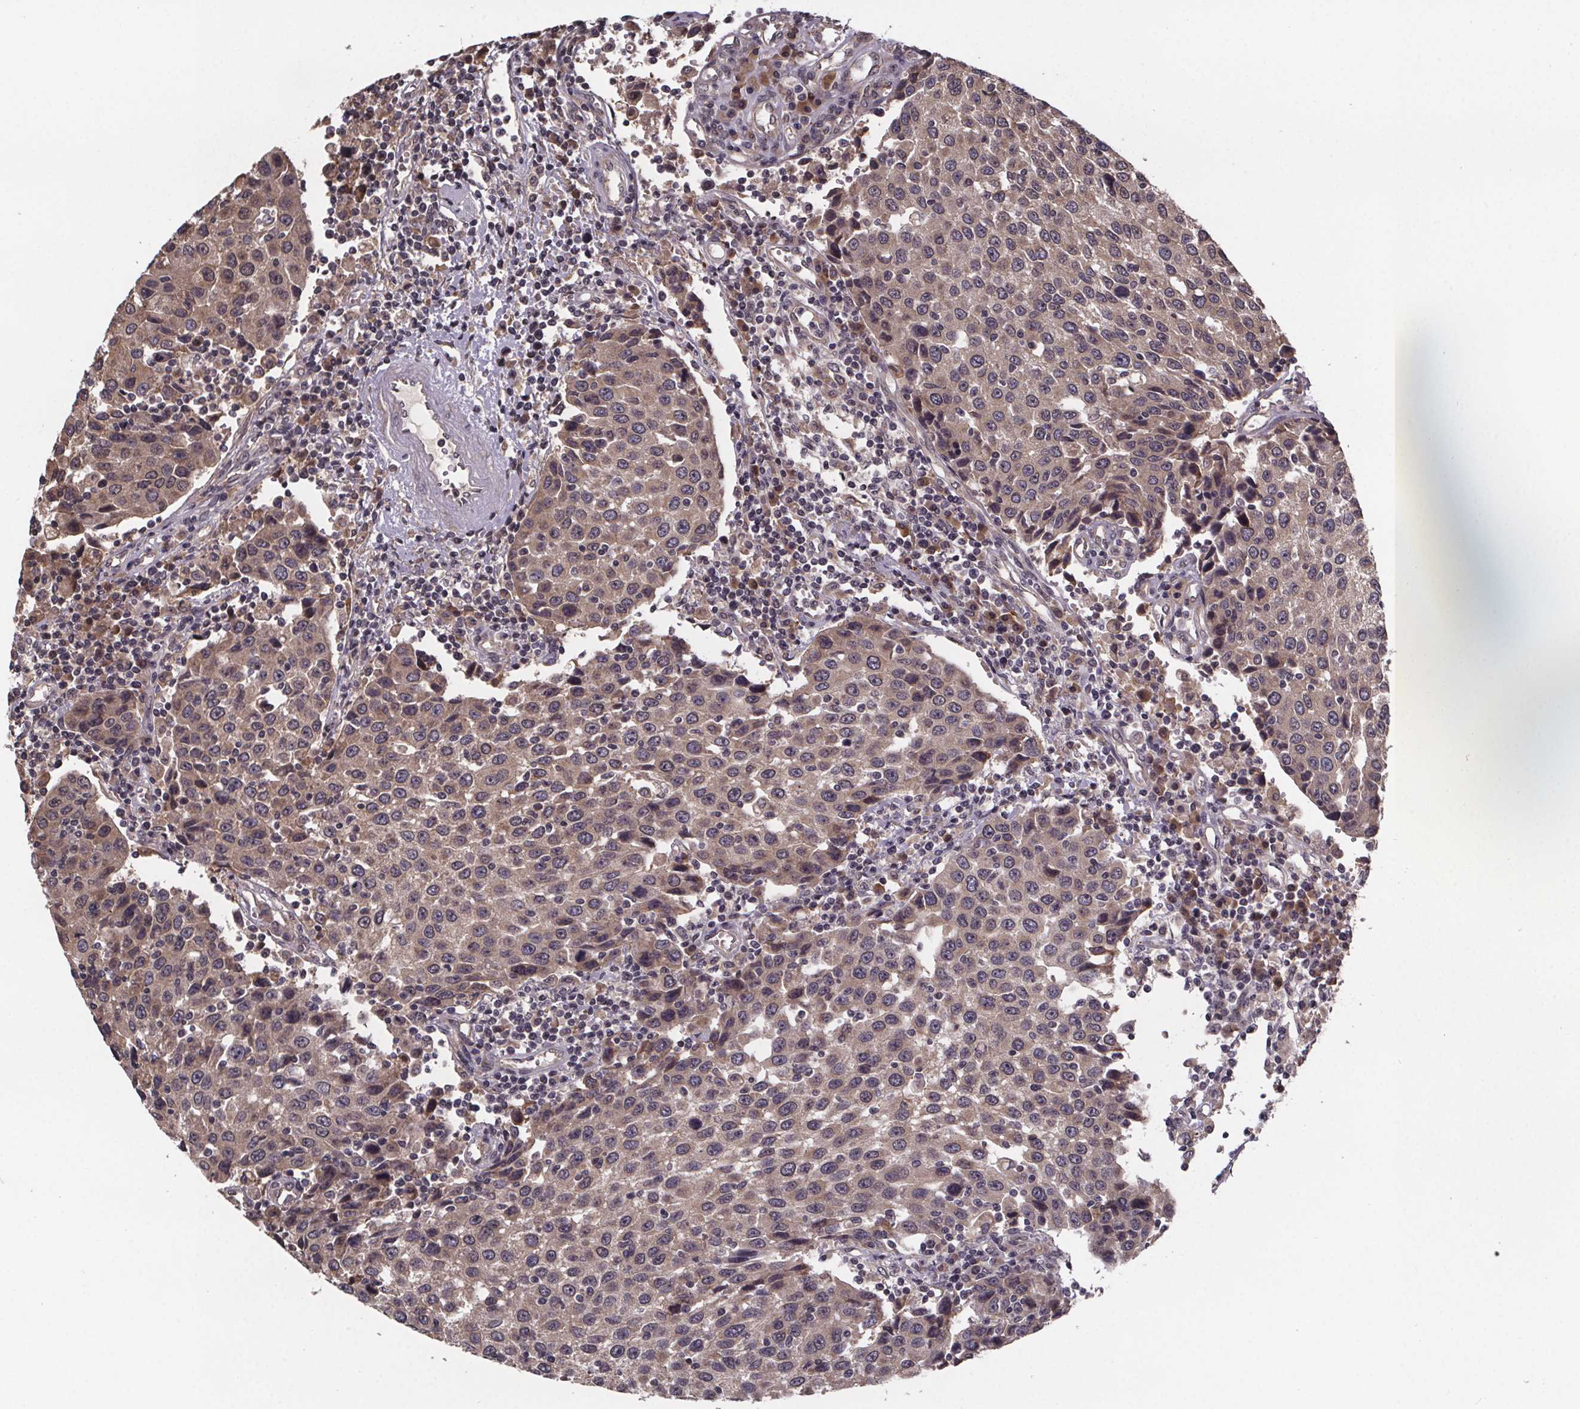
{"staining": {"intensity": "weak", "quantity": ">75%", "location": "cytoplasmic/membranous"}, "tissue": "urothelial cancer", "cell_type": "Tumor cells", "image_type": "cancer", "snomed": [{"axis": "morphology", "description": "Urothelial carcinoma, High grade"}, {"axis": "topography", "description": "Urinary bladder"}], "caption": "Immunohistochemical staining of urothelial cancer displays weak cytoplasmic/membranous protein staining in approximately >75% of tumor cells.", "gene": "SAT1", "patient": {"sex": "female", "age": 85}}